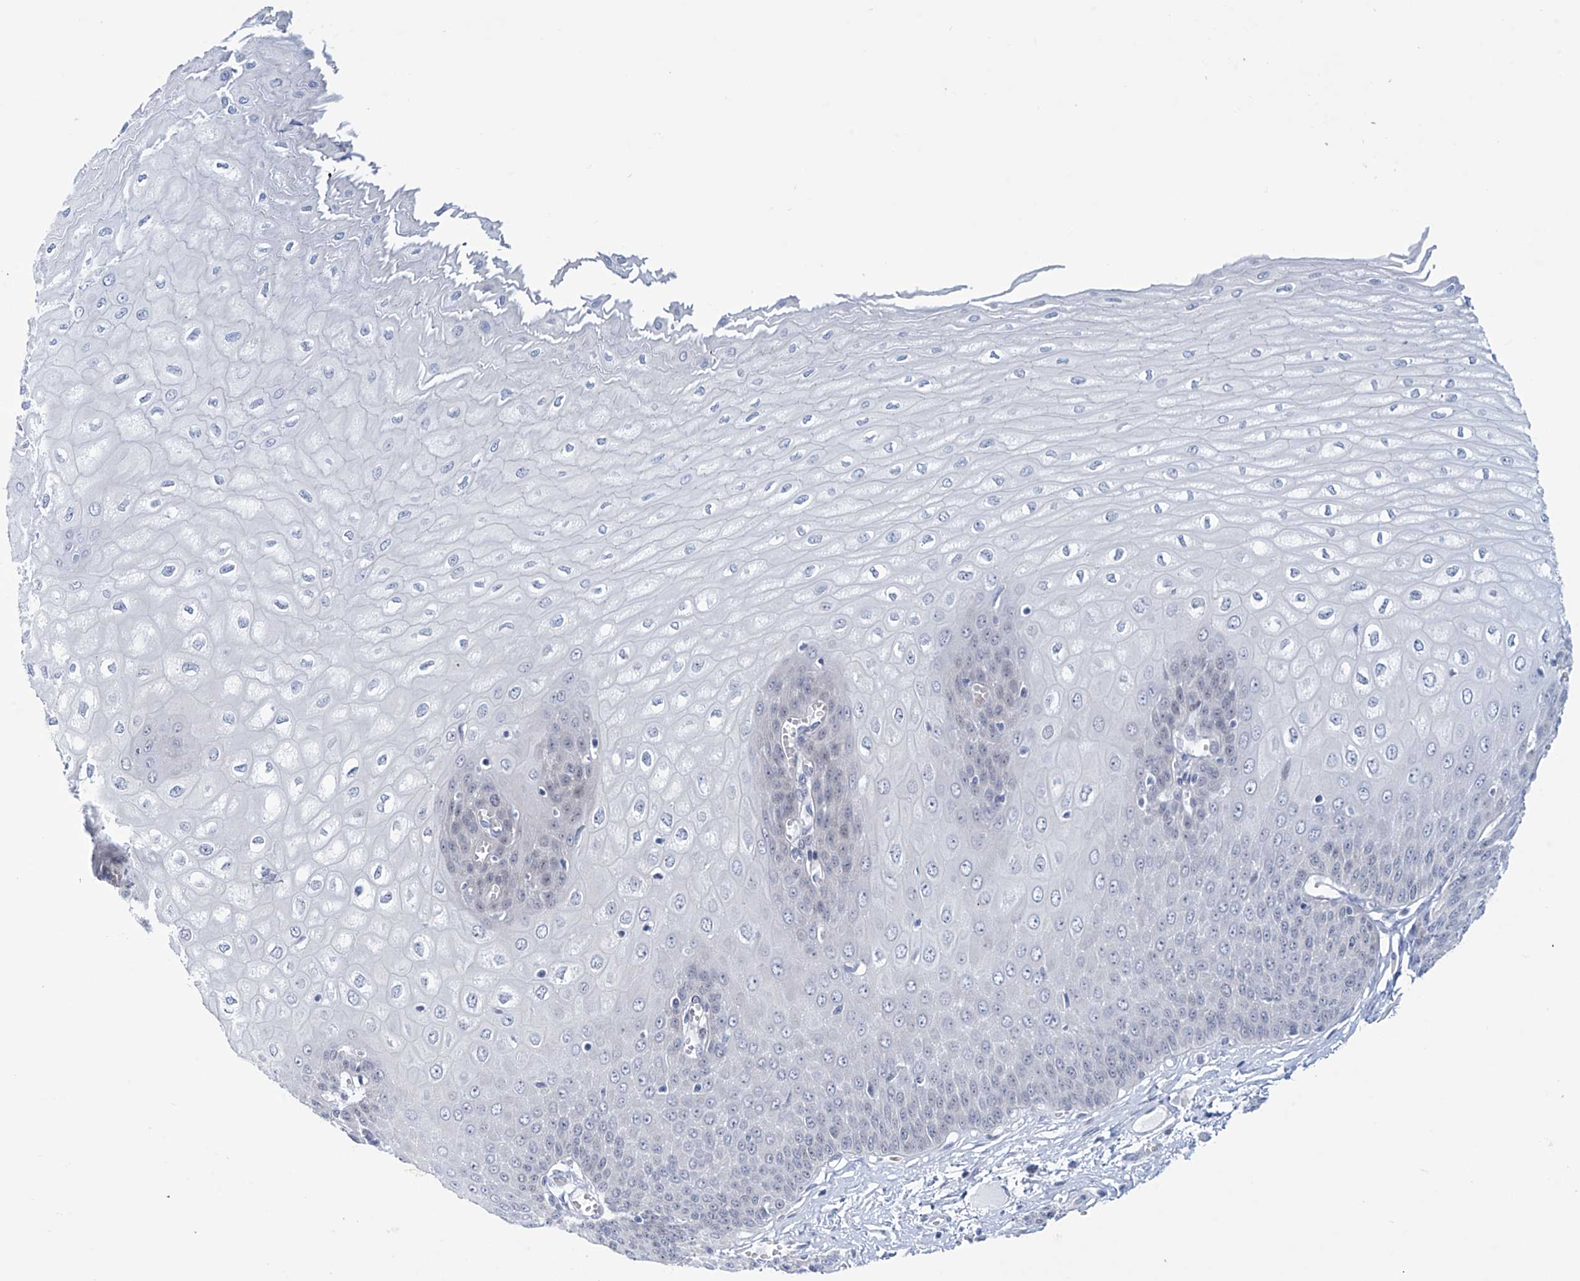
{"staining": {"intensity": "weak", "quantity": "25%-75%", "location": "cytoplasmic/membranous,nuclear"}, "tissue": "esophagus", "cell_type": "Squamous epithelial cells", "image_type": "normal", "snomed": [{"axis": "morphology", "description": "Normal tissue, NOS"}, {"axis": "topography", "description": "Esophagus"}], "caption": "The histopathology image shows staining of normal esophagus, revealing weak cytoplasmic/membranous,nuclear protein positivity (brown color) within squamous epithelial cells.", "gene": "TRIM60", "patient": {"sex": "male", "age": 60}}